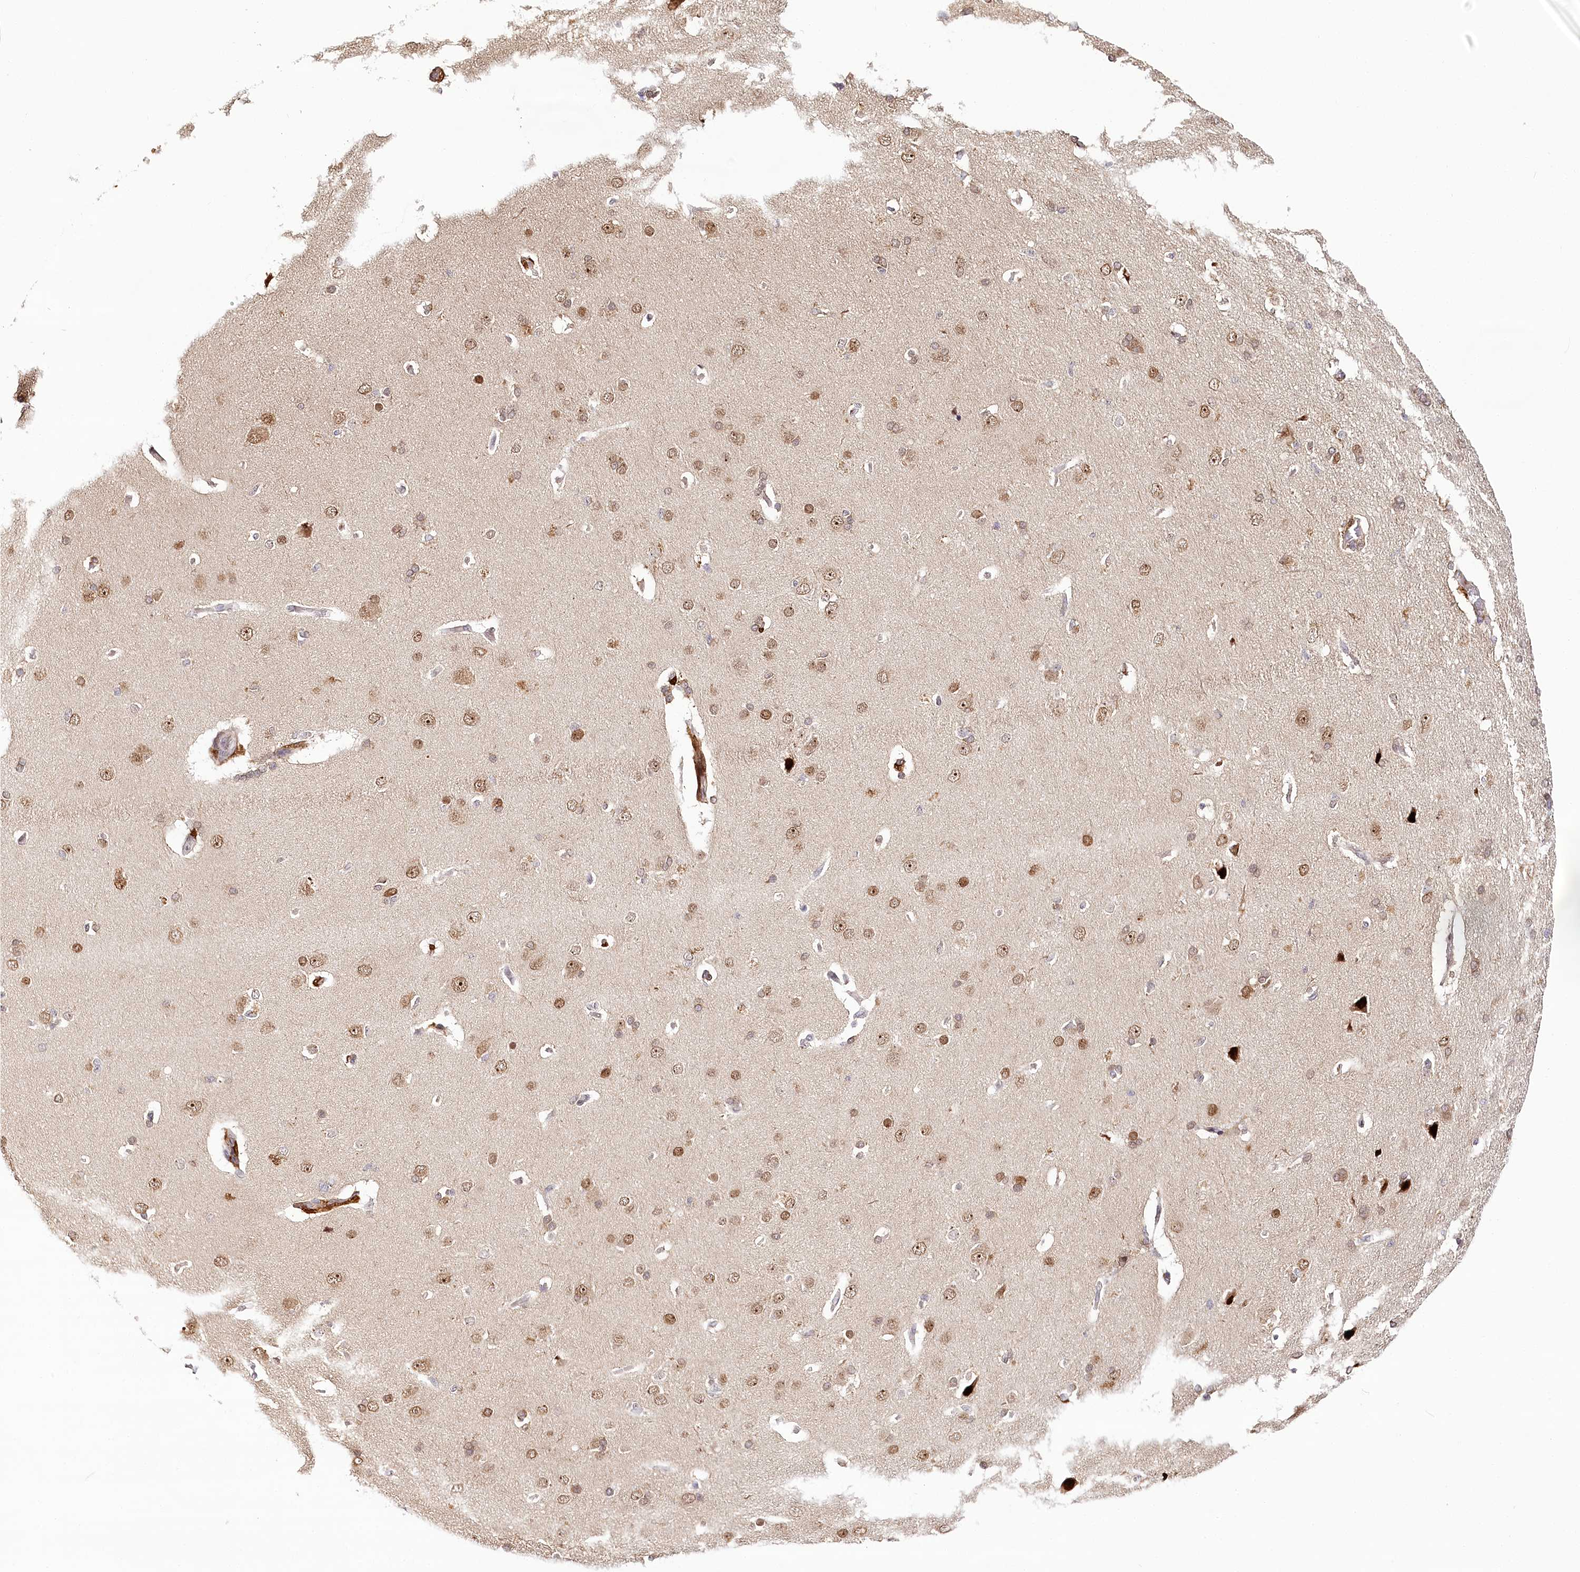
{"staining": {"intensity": "weak", "quantity": "25%-75%", "location": "cytoplasmic/membranous"}, "tissue": "cerebral cortex", "cell_type": "Endothelial cells", "image_type": "normal", "snomed": [{"axis": "morphology", "description": "Normal tissue, NOS"}, {"axis": "topography", "description": "Cerebral cortex"}], "caption": "A brown stain shows weak cytoplasmic/membranous expression of a protein in endothelial cells of normal human cerebral cortex. (DAB = brown stain, brightfield microscopy at high magnification).", "gene": "WDR36", "patient": {"sex": "male", "age": 62}}